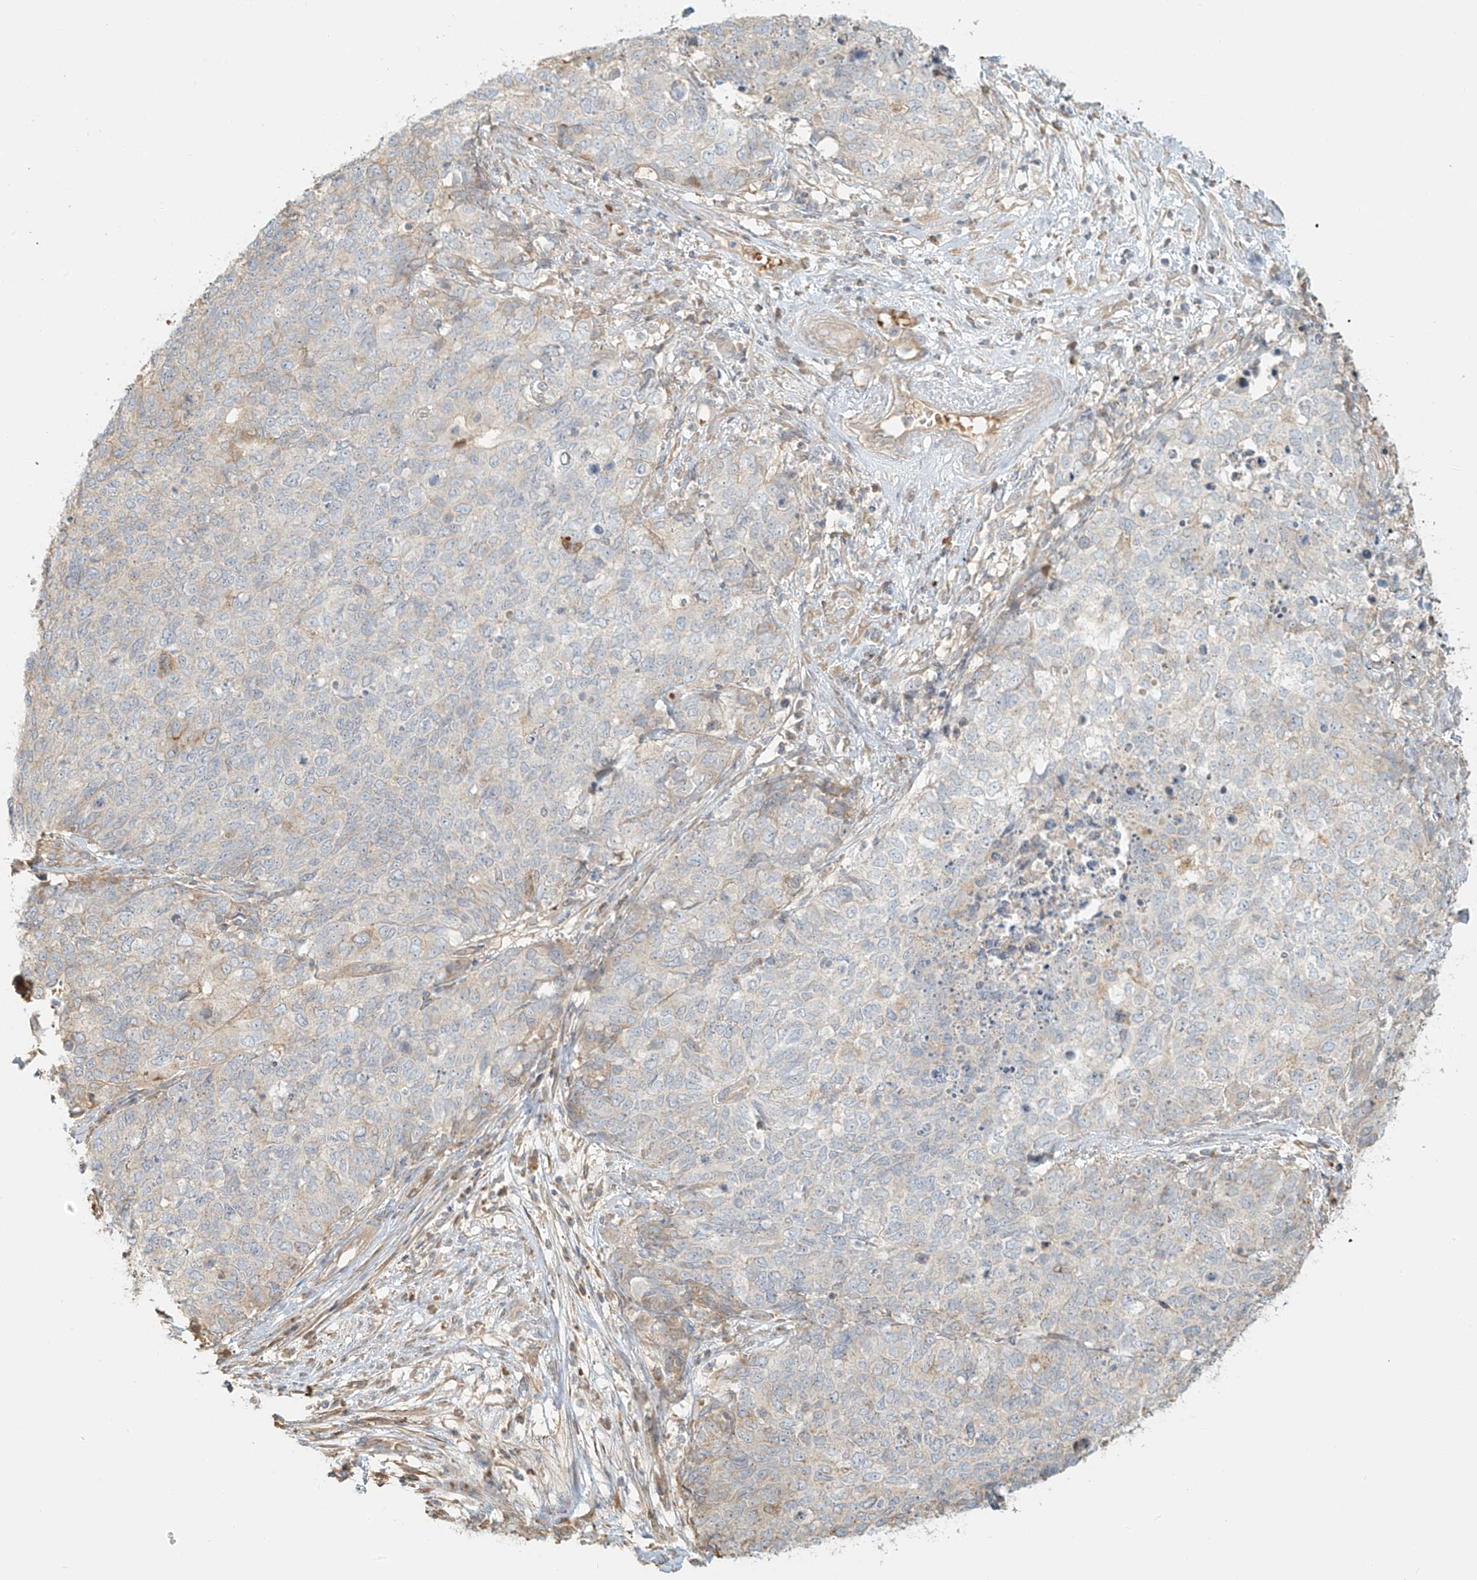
{"staining": {"intensity": "negative", "quantity": "none", "location": "none"}, "tissue": "cervical cancer", "cell_type": "Tumor cells", "image_type": "cancer", "snomed": [{"axis": "morphology", "description": "Squamous cell carcinoma, NOS"}, {"axis": "topography", "description": "Cervix"}], "caption": "Immunohistochemistry histopathology image of human squamous cell carcinoma (cervical) stained for a protein (brown), which shows no staining in tumor cells.", "gene": "UPK1B", "patient": {"sex": "female", "age": 63}}